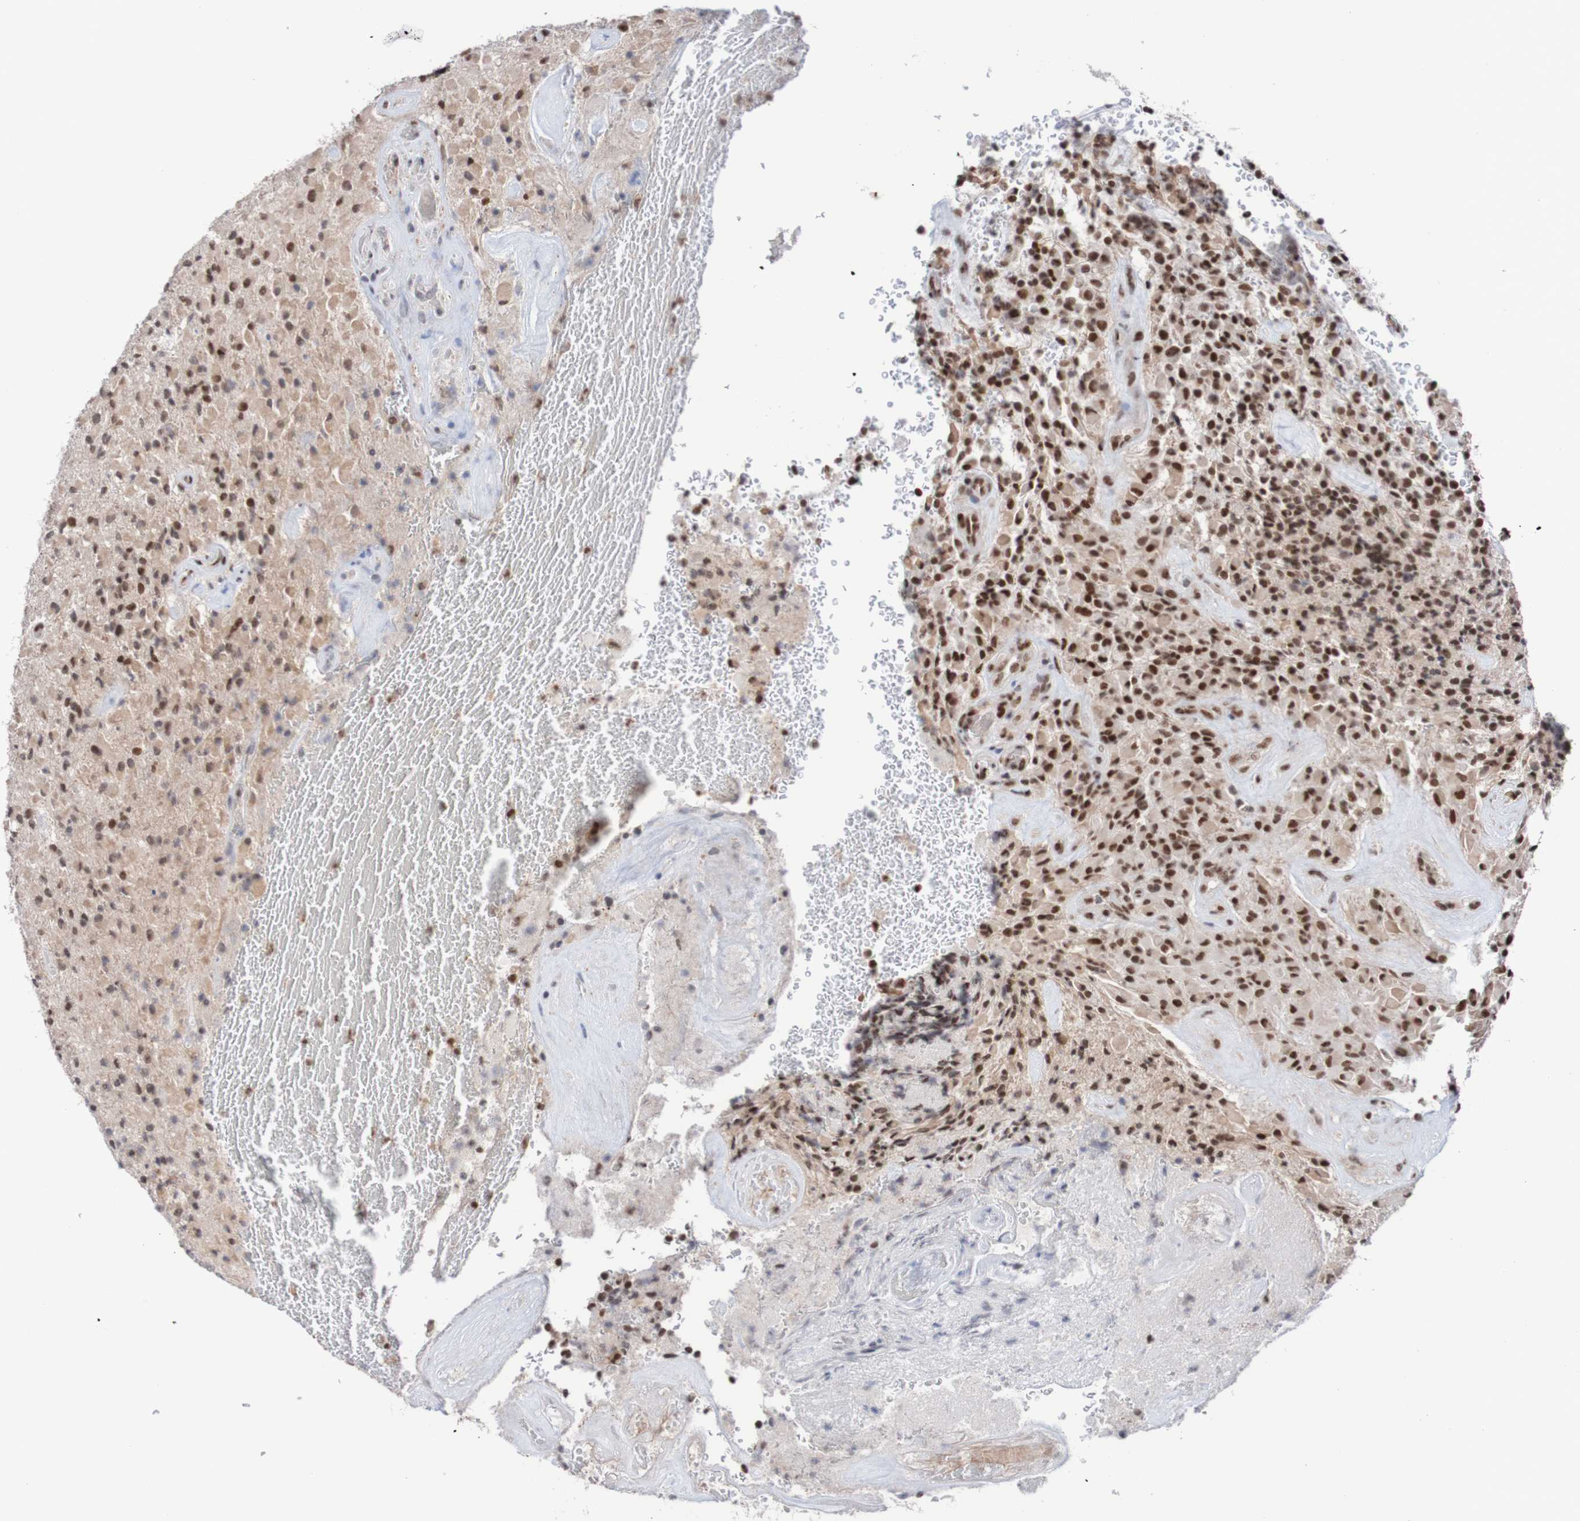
{"staining": {"intensity": "strong", "quantity": ">75%", "location": "nuclear"}, "tissue": "glioma", "cell_type": "Tumor cells", "image_type": "cancer", "snomed": [{"axis": "morphology", "description": "Glioma, malignant, High grade"}, {"axis": "topography", "description": "Brain"}], "caption": "A histopathology image showing strong nuclear staining in about >75% of tumor cells in glioma, as visualized by brown immunohistochemical staining.", "gene": "CDC5L", "patient": {"sex": "male", "age": 71}}